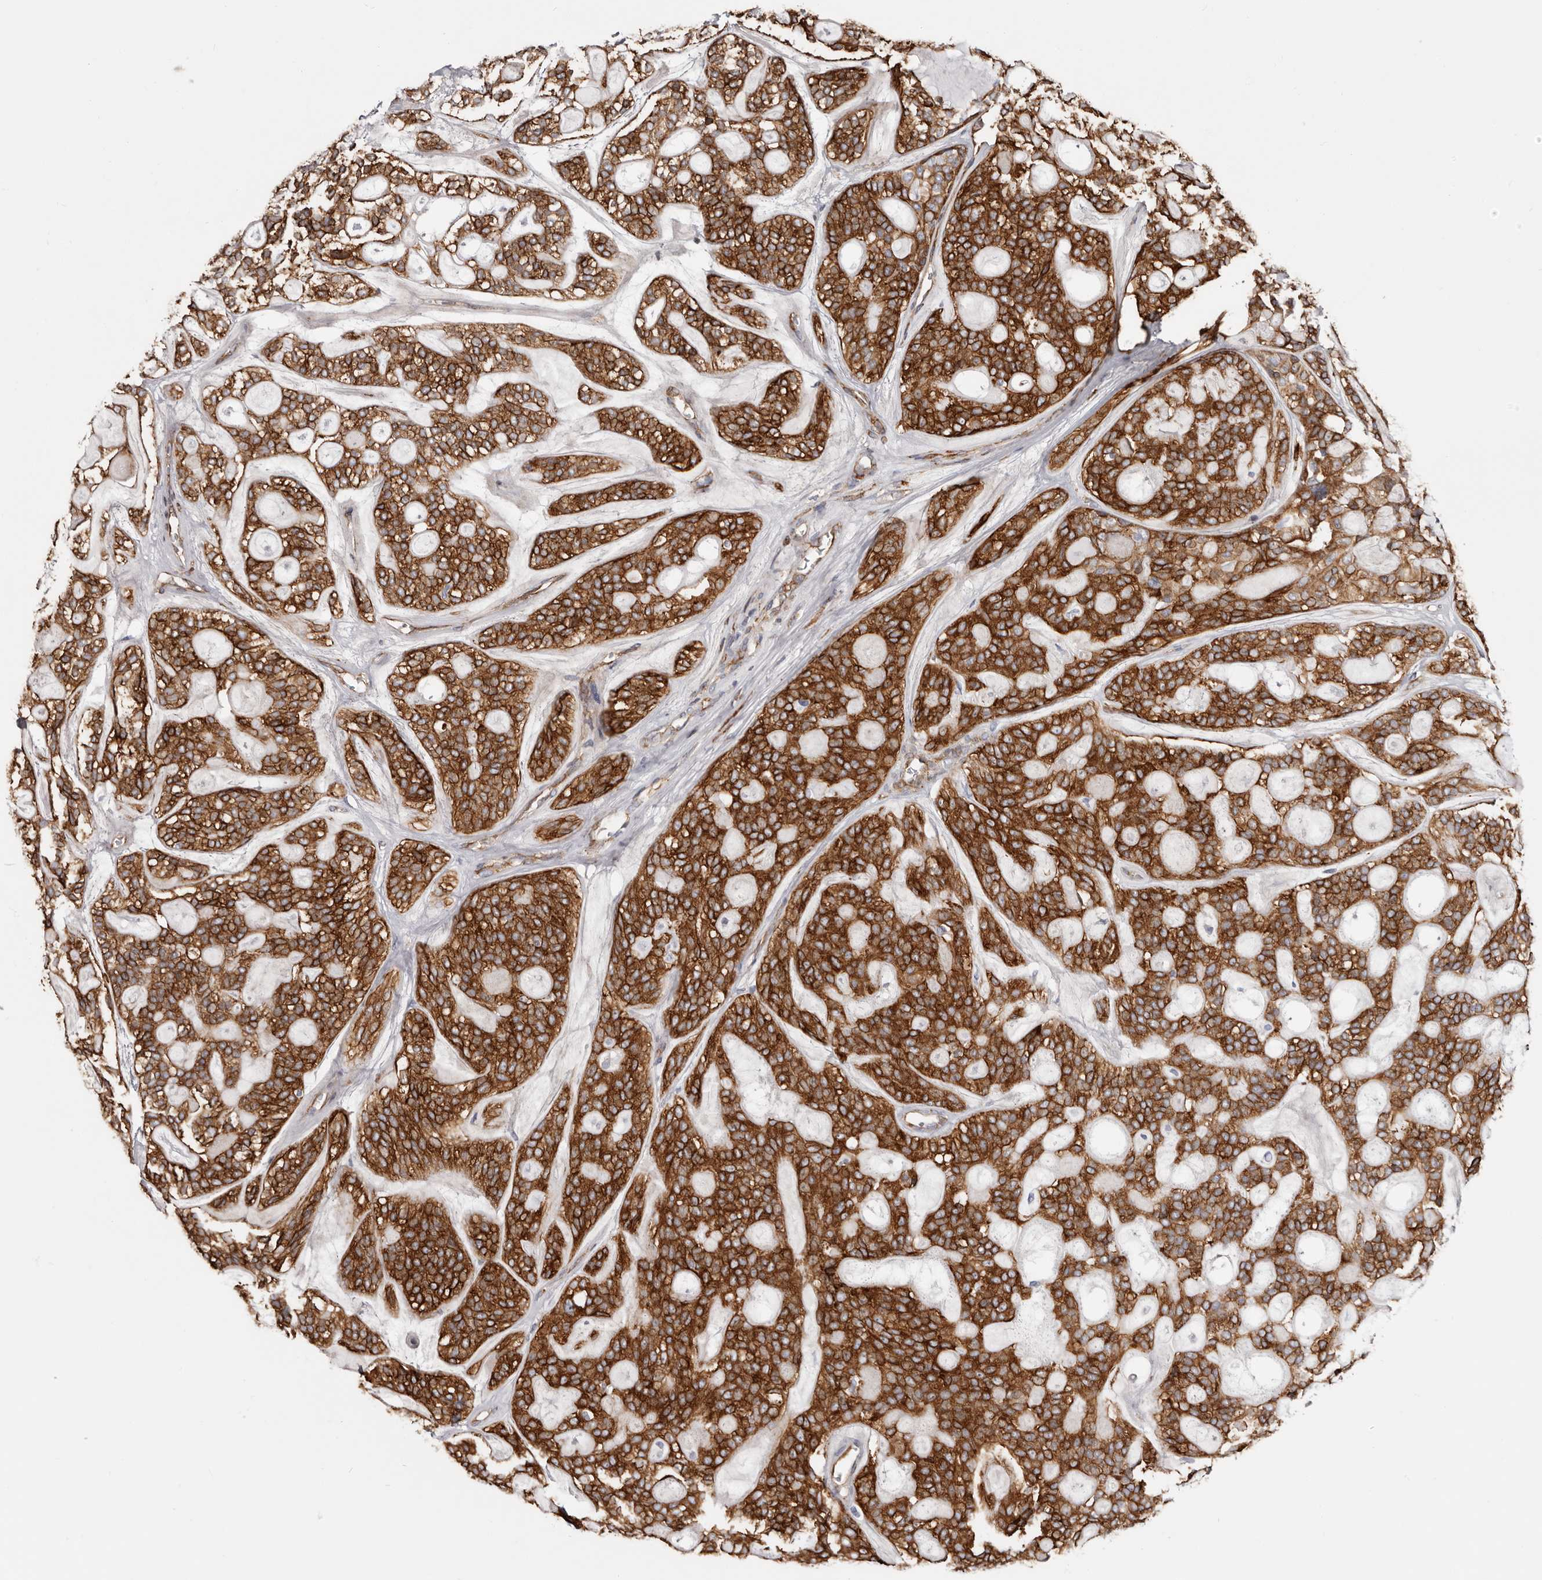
{"staining": {"intensity": "strong", "quantity": ">75%", "location": "cytoplasmic/membranous"}, "tissue": "head and neck cancer", "cell_type": "Tumor cells", "image_type": "cancer", "snomed": [{"axis": "morphology", "description": "Adenocarcinoma, NOS"}, {"axis": "topography", "description": "Head-Neck"}], "caption": "An immunohistochemistry photomicrograph of tumor tissue is shown. Protein staining in brown highlights strong cytoplasmic/membranous positivity in head and neck adenocarcinoma within tumor cells.", "gene": "SEMA3E", "patient": {"sex": "male", "age": 66}}